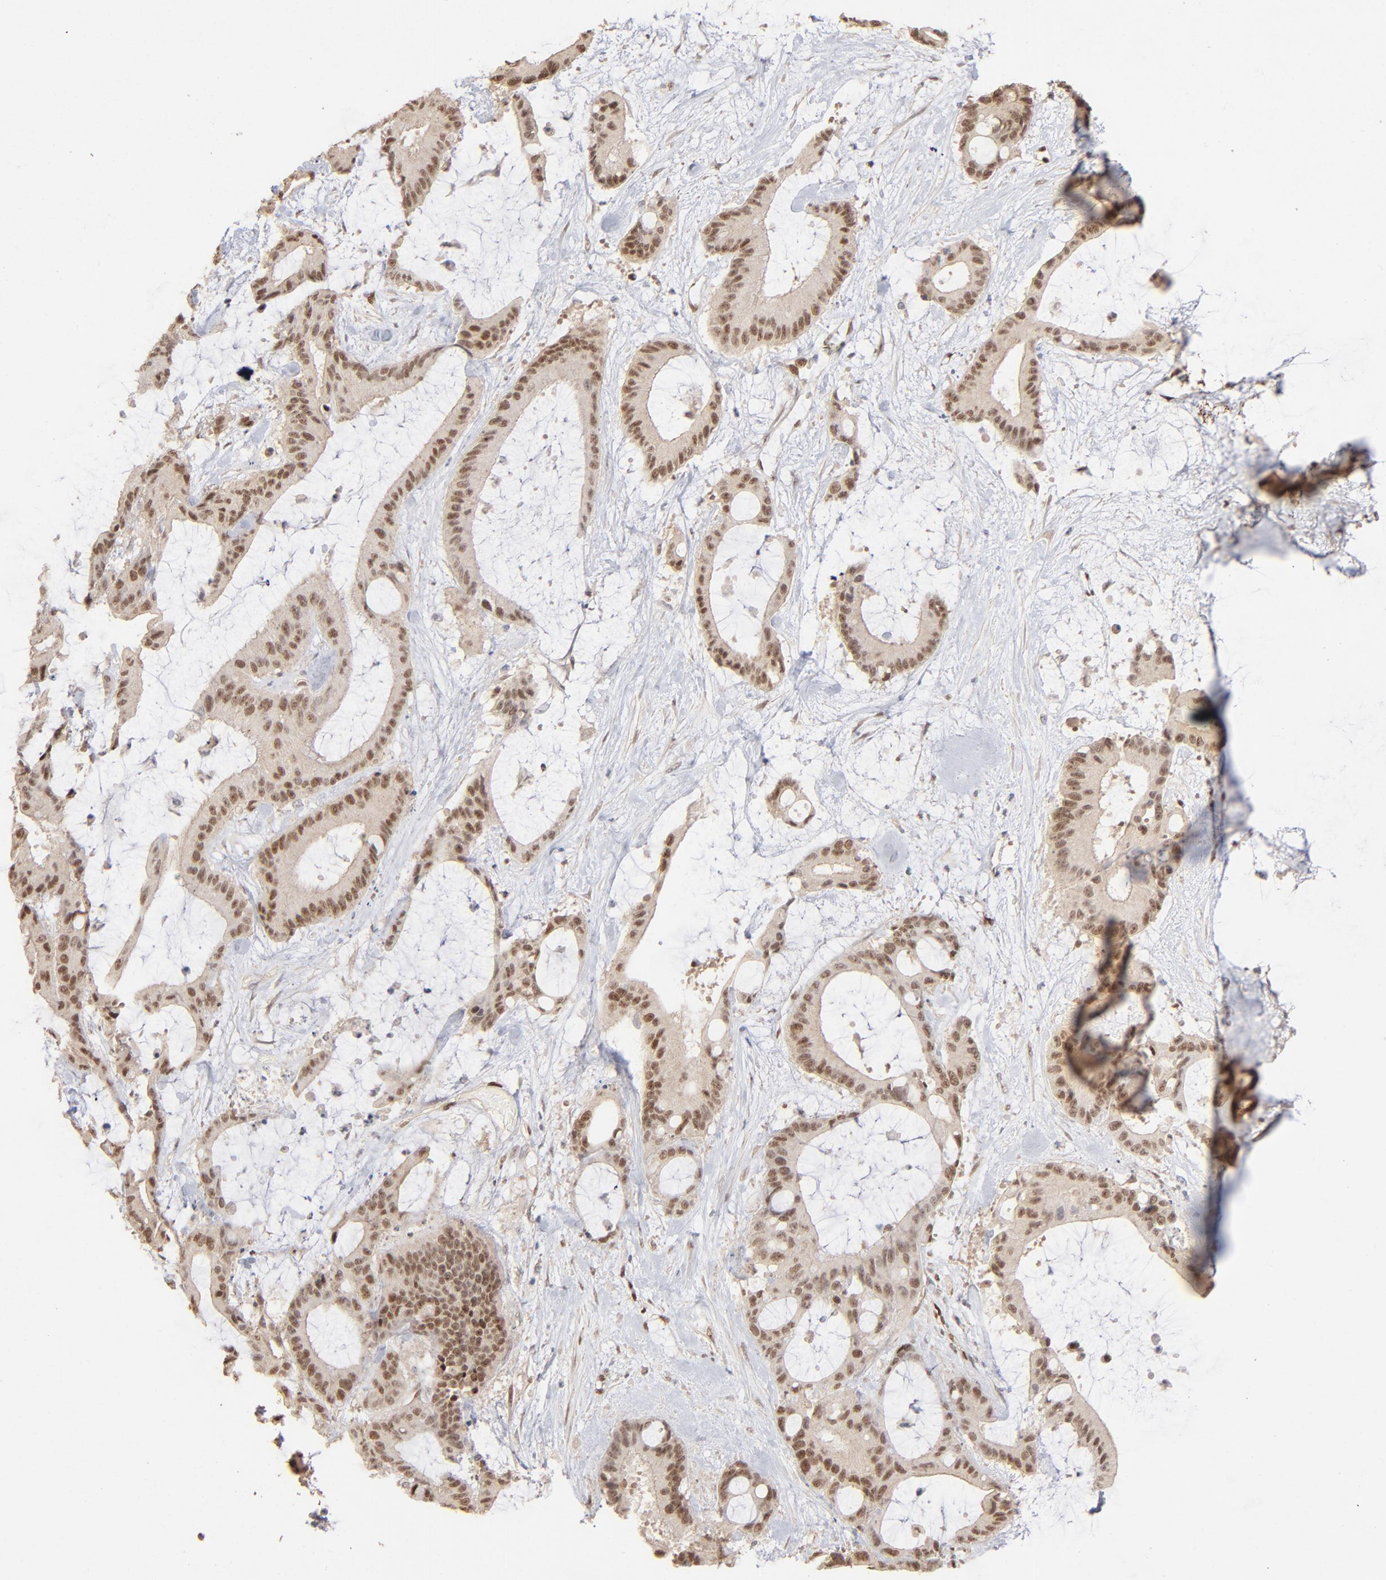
{"staining": {"intensity": "moderate", "quantity": ">75%", "location": "nuclear"}, "tissue": "liver cancer", "cell_type": "Tumor cells", "image_type": "cancer", "snomed": [{"axis": "morphology", "description": "Cholangiocarcinoma"}, {"axis": "topography", "description": "Liver"}], "caption": "Protein expression analysis of human cholangiocarcinoma (liver) reveals moderate nuclear staining in about >75% of tumor cells.", "gene": "NFIB", "patient": {"sex": "female", "age": 73}}